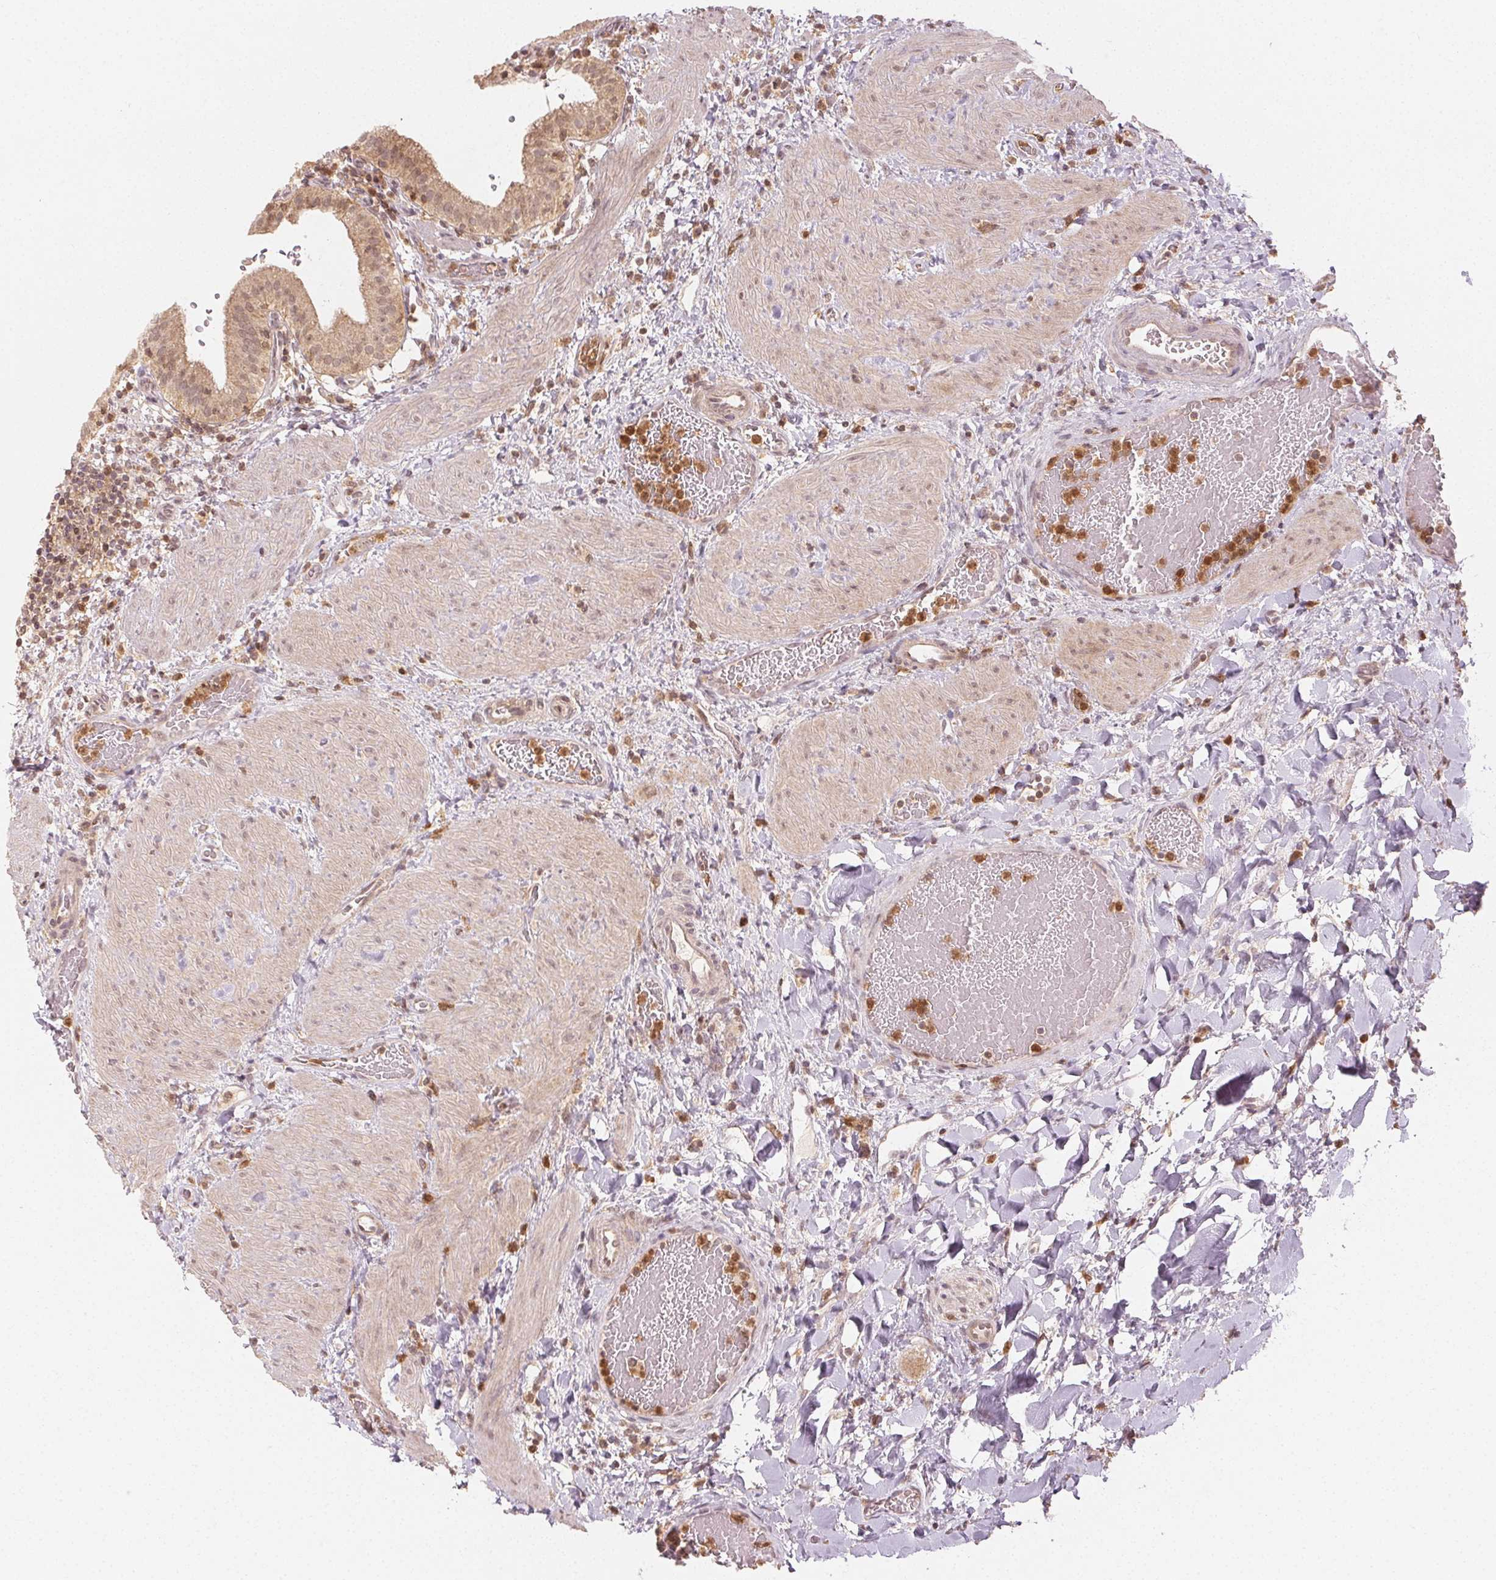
{"staining": {"intensity": "moderate", "quantity": "25%-75%", "location": "cytoplasmic/membranous,nuclear"}, "tissue": "gallbladder", "cell_type": "Glandular cells", "image_type": "normal", "snomed": [{"axis": "morphology", "description": "Normal tissue, NOS"}, {"axis": "topography", "description": "Gallbladder"}], "caption": "About 25%-75% of glandular cells in normal human gallbladder show moderate cytoplasmic/membranous,nuclear protein expression as visualized by brown immunohistochemical staining.", "gene": "MAPK14", "patient": {"sex": "male", "age": 26}}